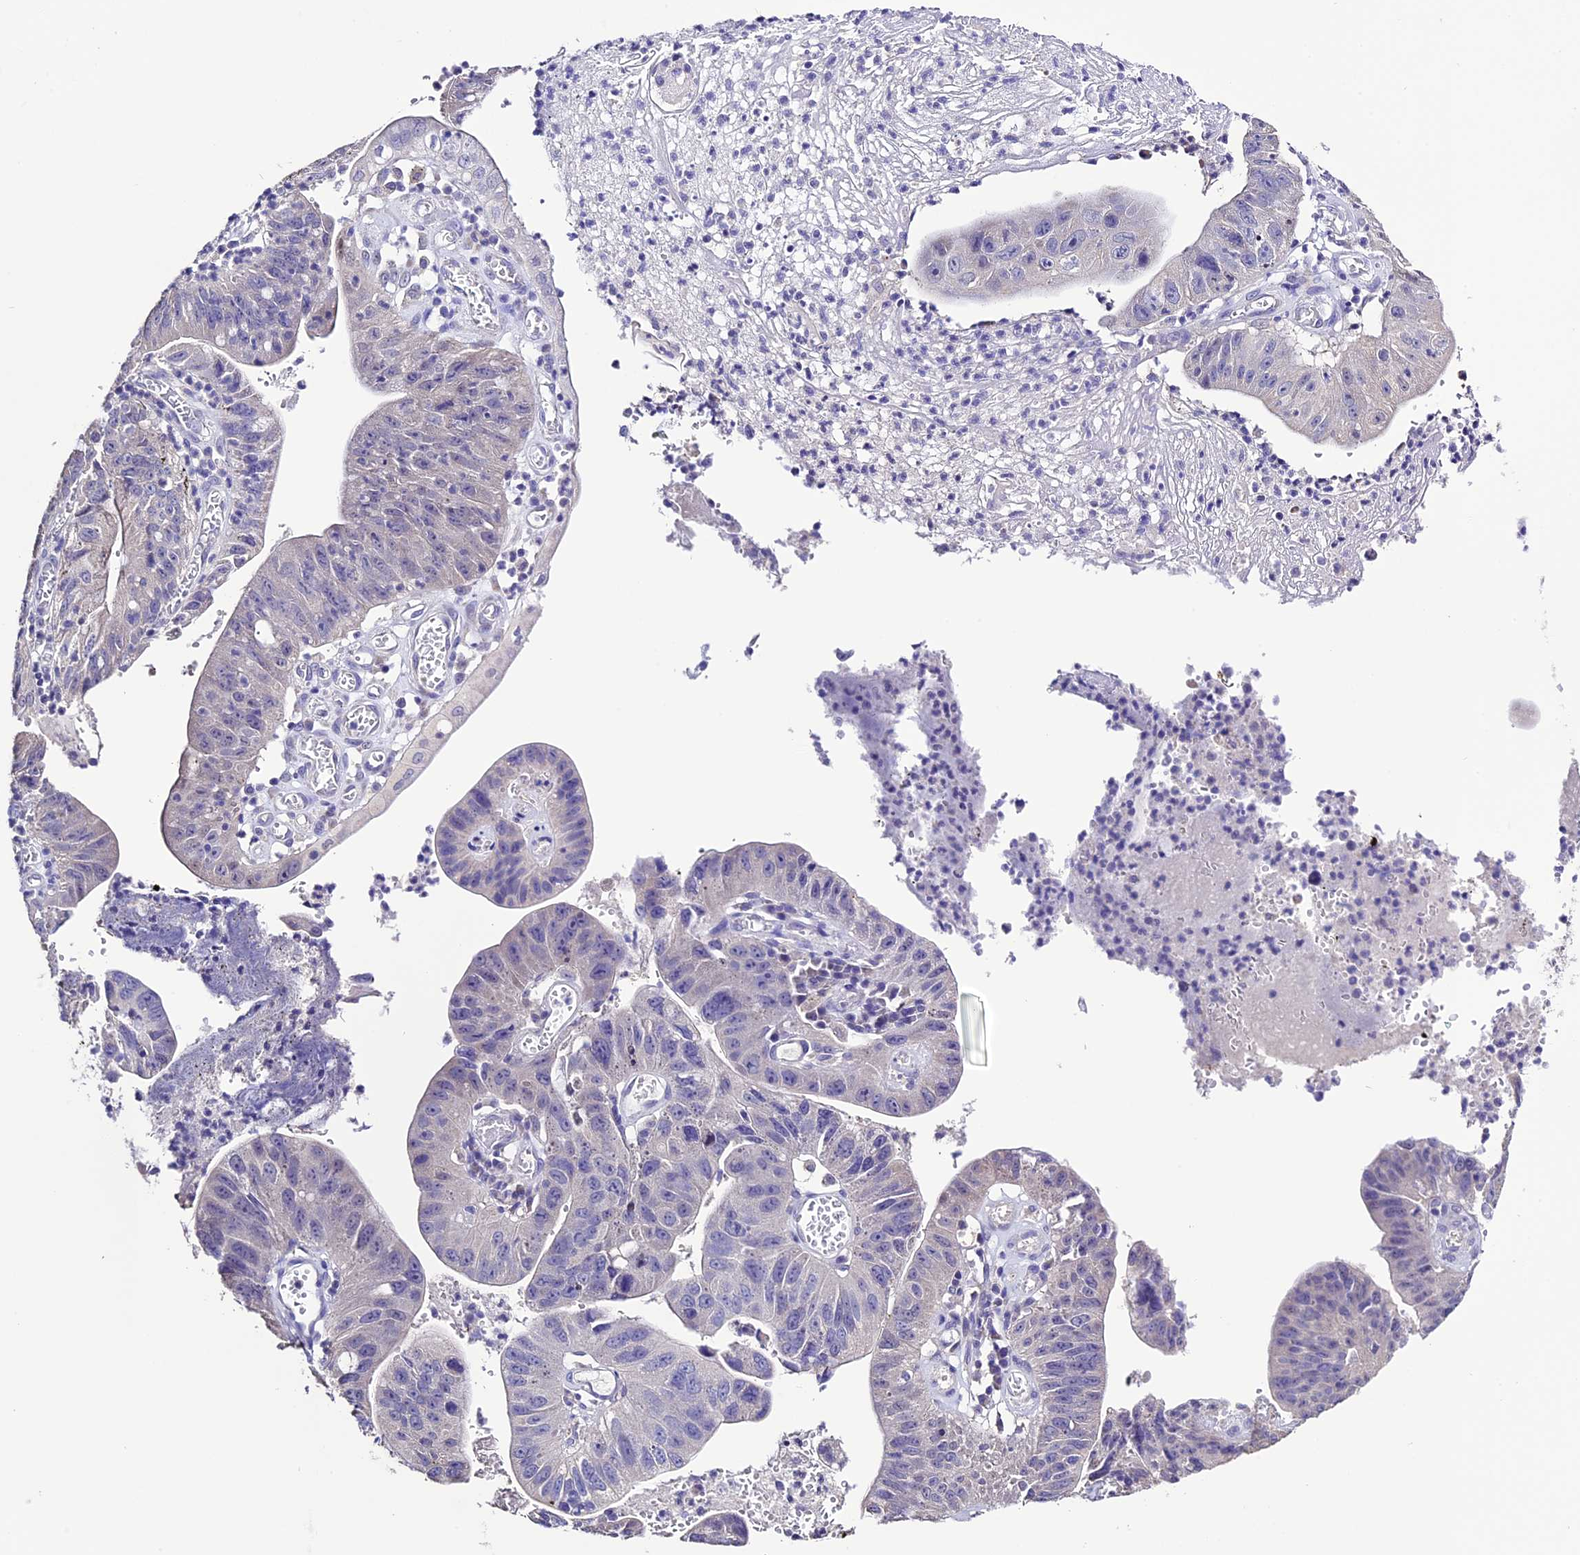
{"staining": {"intensity": "negative", "quantity": "none", "location": "none"}, "tissue": "stomach cancer", "cell_type": "Tumor cells", "image_type": "cancer", "snomed": [{"axis": "morphology", "description": "Adenocarcinoma, NOS"}, {"axis": "topography", "description": "Stomach"}], "caption": "This is an immunohistochemistry histopathology image of human adenocarcinoma (stomach). There is no staining in tumor cells.", "gene": "DIS3L", "patient": {"sex": "male", "age": 59}}